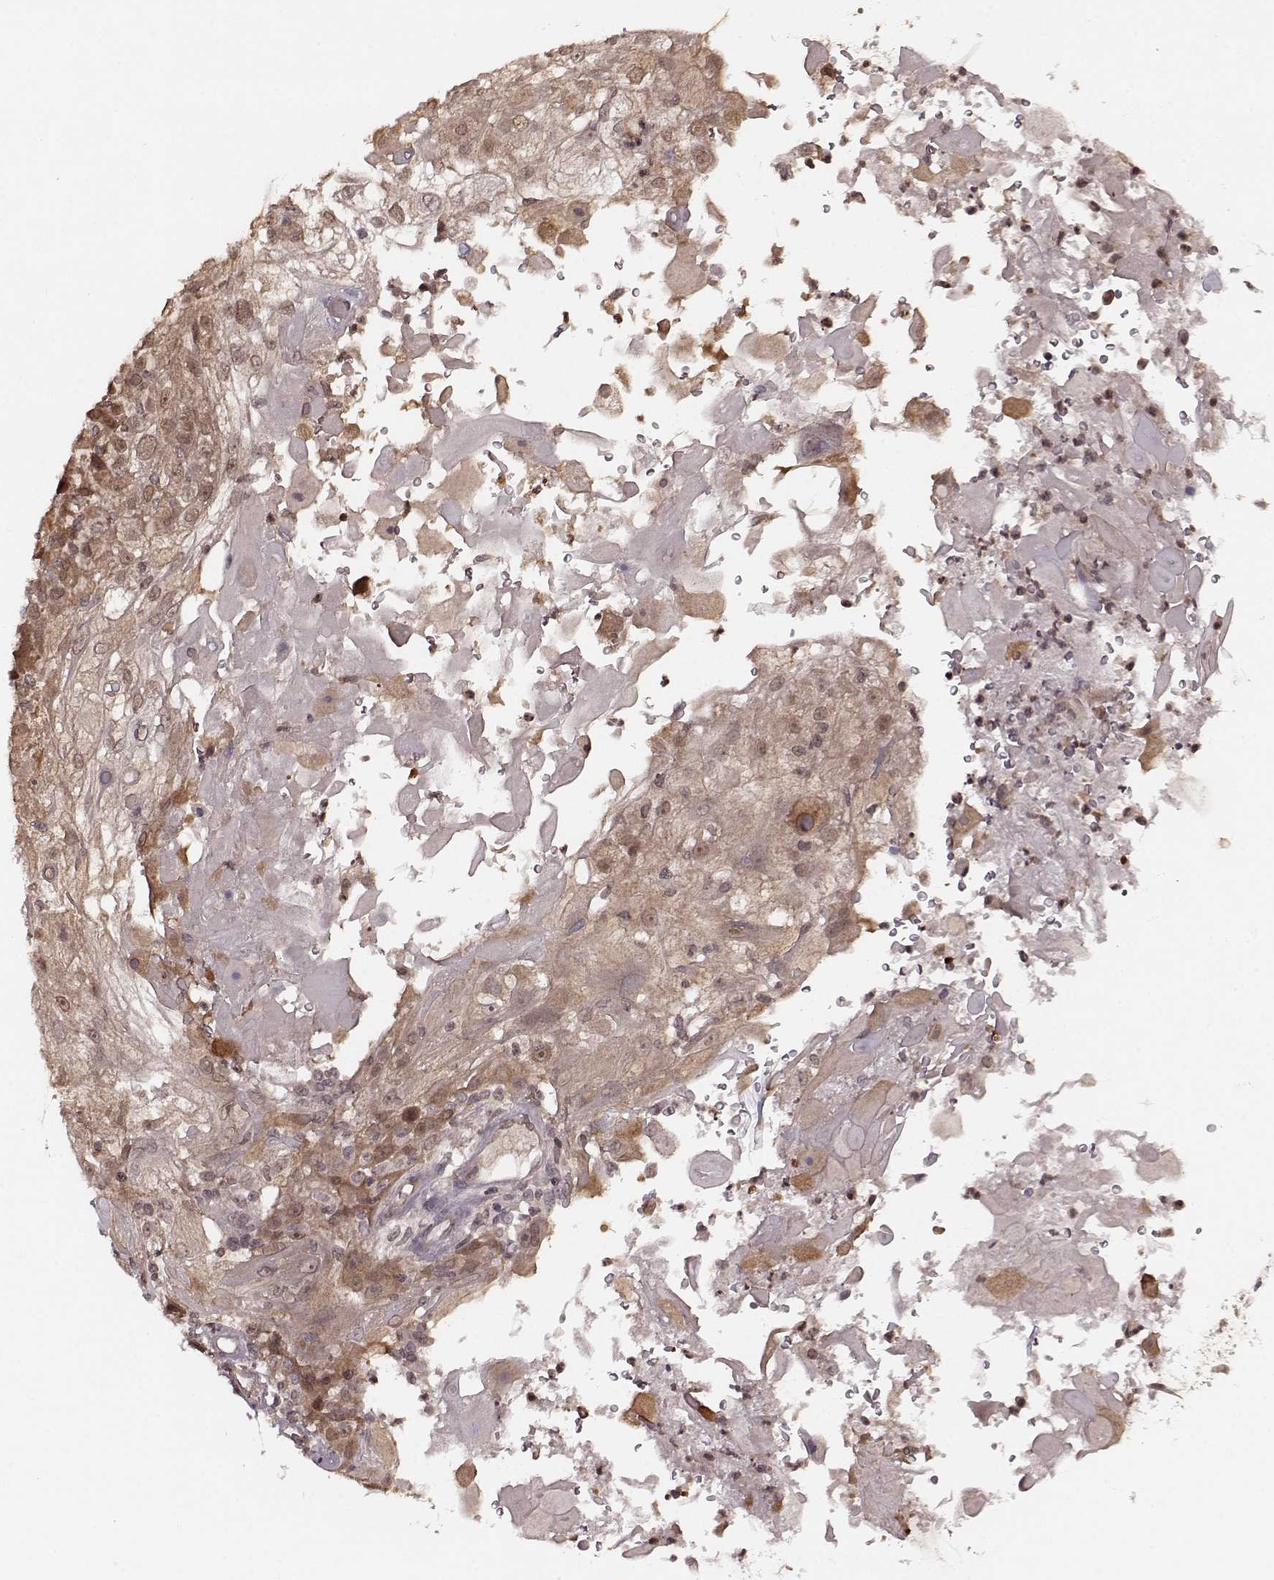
{"staining": {"intensity": "moderate", "quantity": "25%-75%", "location": "cytoplasmic/membranous,nuclear"}, "tissue": "skin cancer", "cell_type": "Tumor cells", "image_type": "cancer", "snomed": [{"axis": "morphology", "description": "Normal tissue, NOS"}, {"axis": "morphology", "description": "Squamous cell carcinoma, NOS"}, {"axis": "topography", "description": "Skin"}], "caption": "Protein analysis of squamous cell carcinoma (skin) tissue shows moderate cytoplasmic/membranous and nuclear expression in approximately 25%-75% of tumor cells.", "gene": "GSS", "patient": {"sex": "female", "age": 83}}